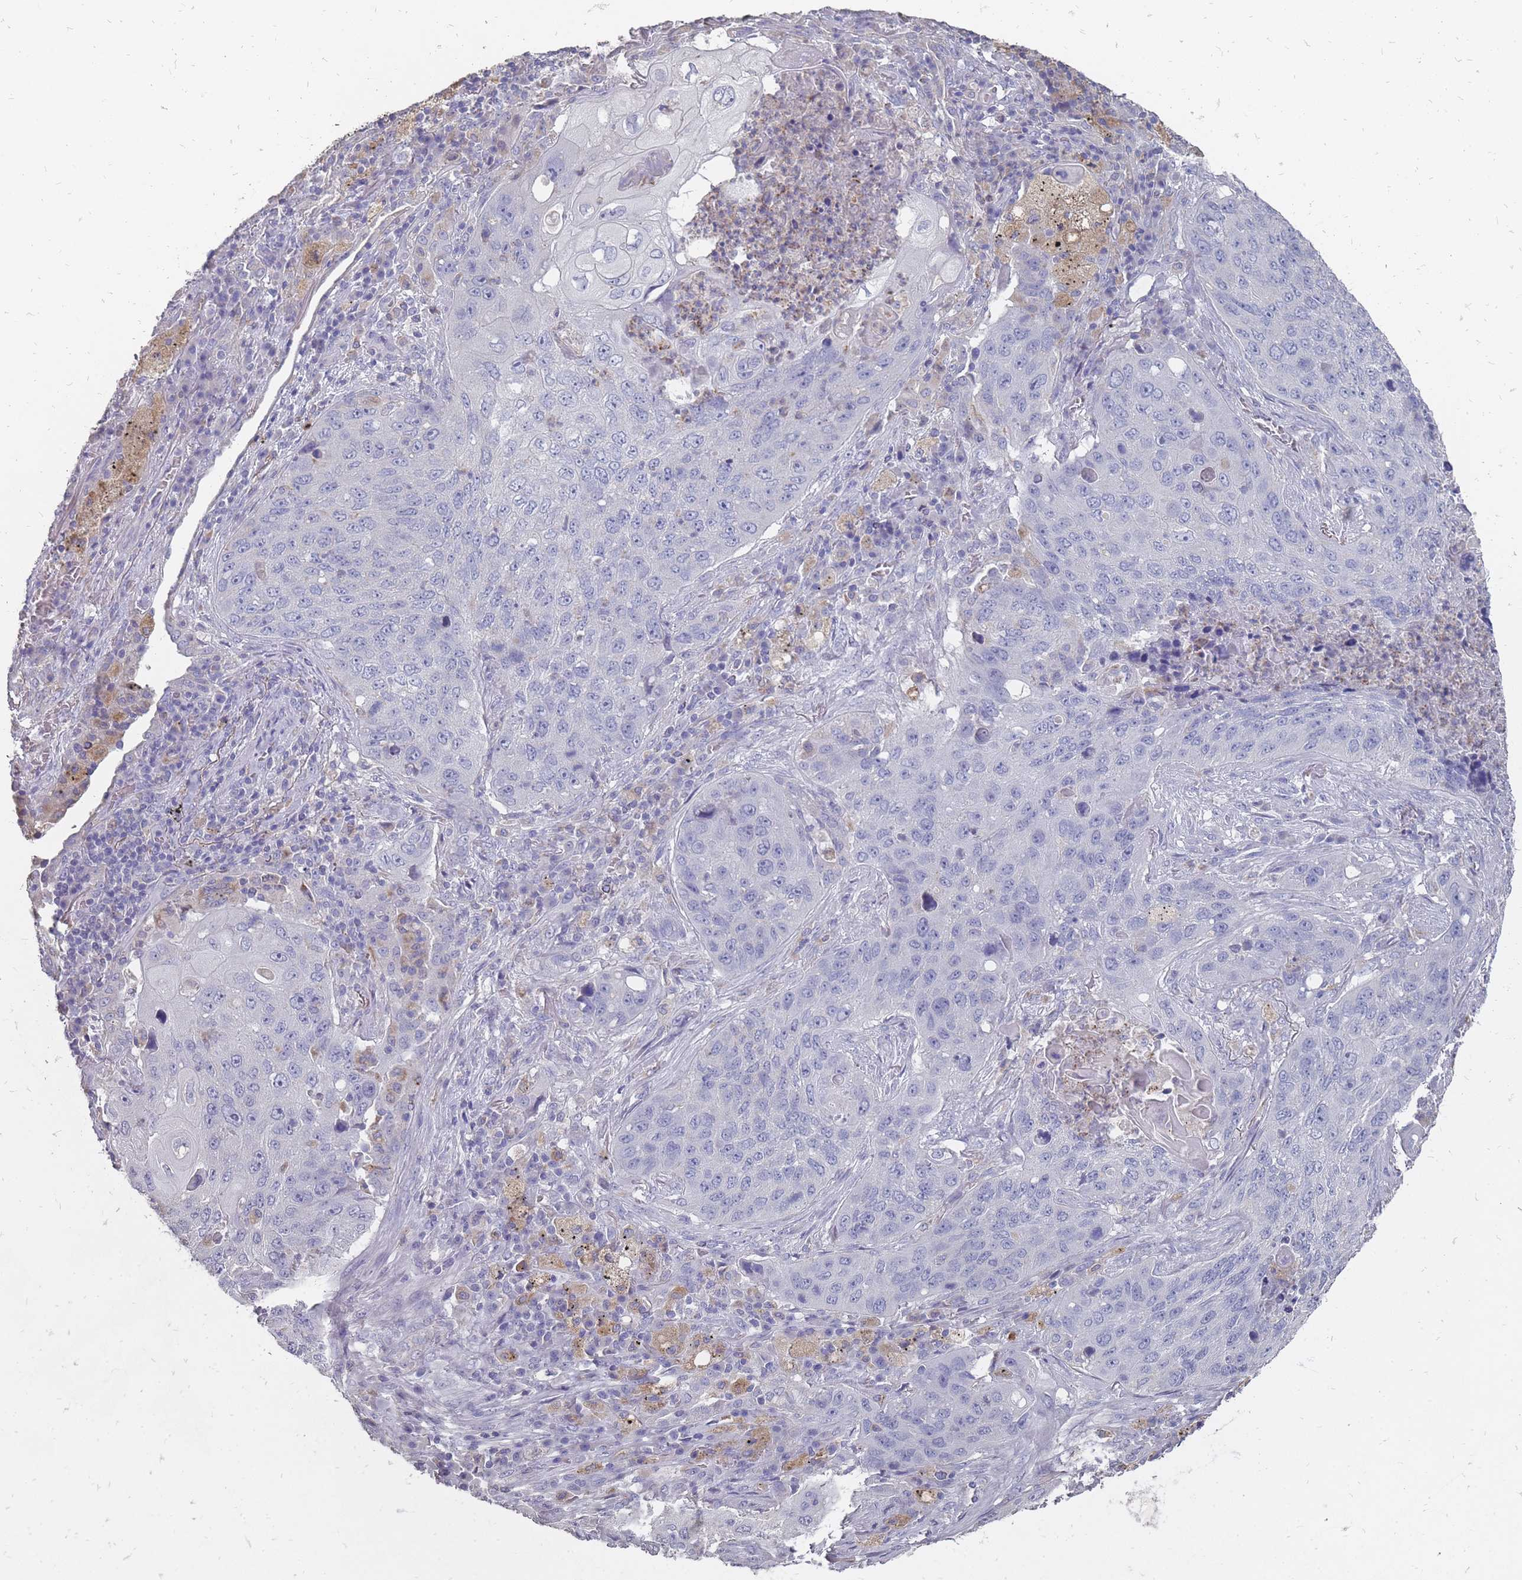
{"staining": {"intensity": "negative", "quantity": "none", "location": "none"}, "tissue": "lung cancer", "cell_type": "Tumor cells", "image_type": "cancer", "snomed": [{"axis": "morphology", "description": "Squamous cell carcinoma, NOS"}, {"axis": "topography", "description": "Lung"}], "caption": "Lung squamous cell carcinoma was stained to show a protein in brown. There is no significant positivity in tumor cells.", "gene": "OTULINL", "patient": {"sex": "female", "age": 63}}